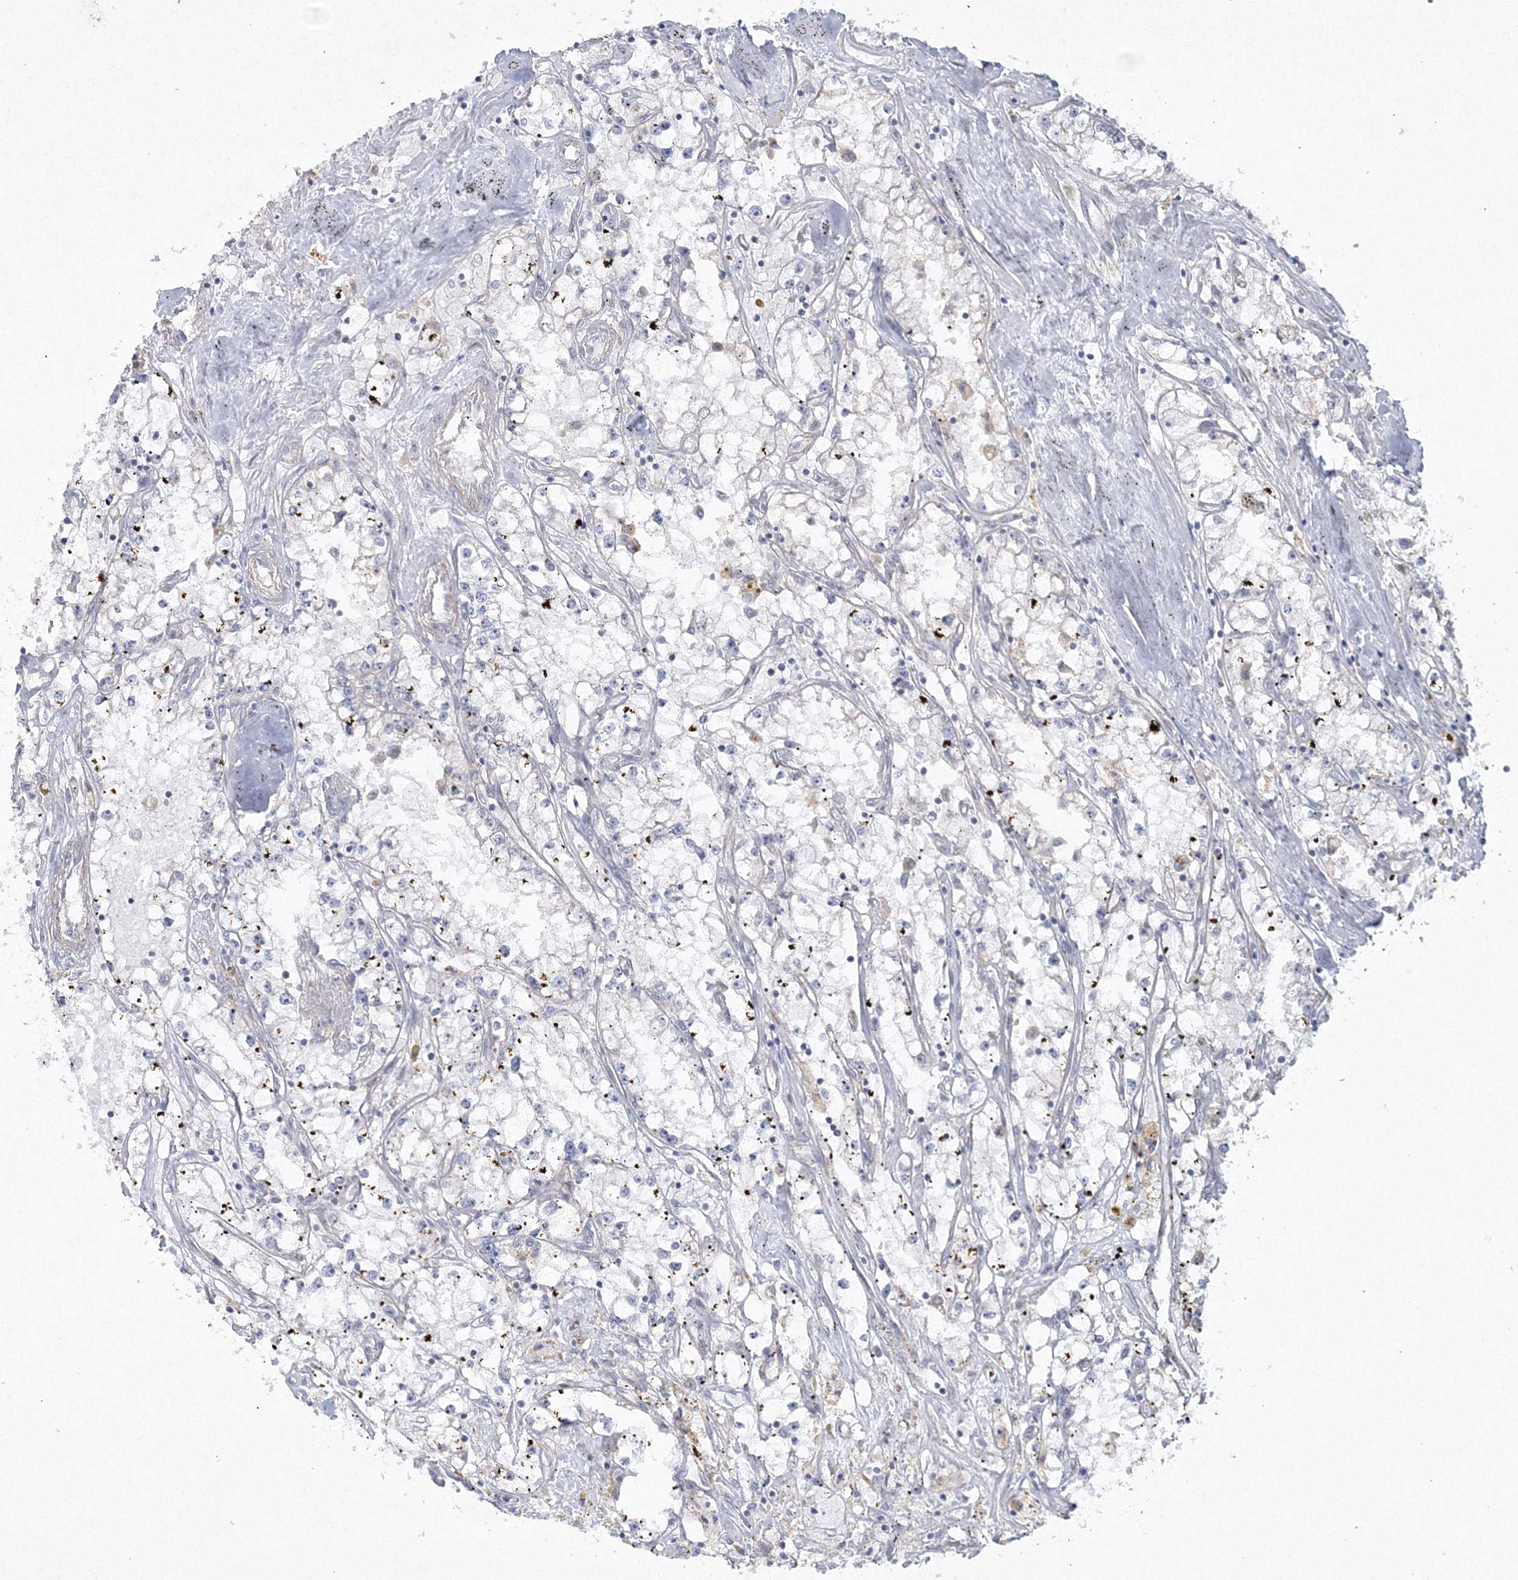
{"staining": {"intensity": "negative", "quantity": "none", "location": "none"}, "tissue": "renal cancer", "cell_type": "Tumor cells", "image_type": "cancer", "snomed": [{"axis": "morphology", "description": "Adenocarcinoma, NOS"}, {"axis": "topography", "description": "Kidney"}], "caption": "Immunohistochemistry of human adenocarcinoma (renal) displays no staining in tumor cells.", "gene": "IPMK", "patient": {"sex": "male", "age": 56}}